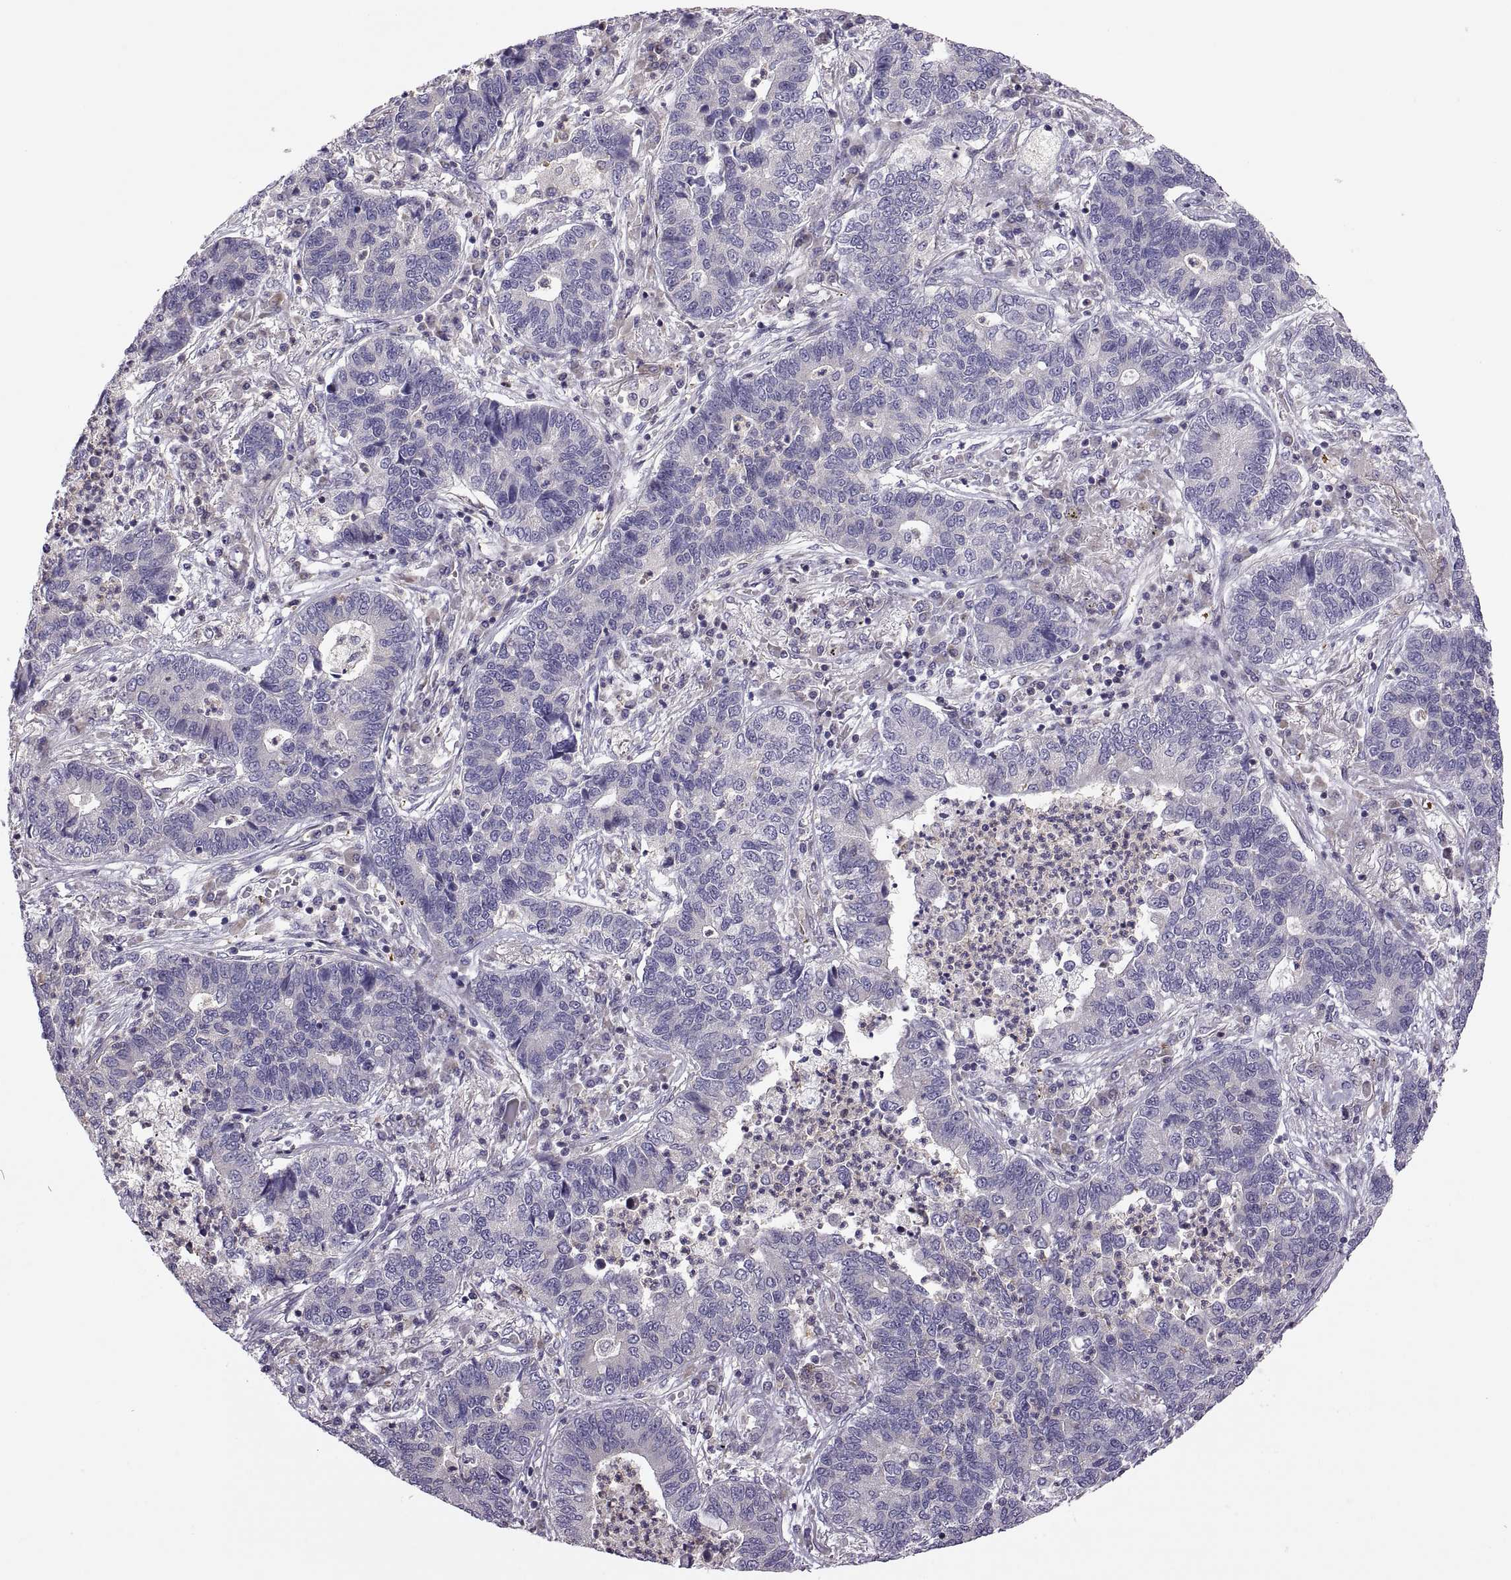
{"staining": {"intensity": "negative", "quantity": "none", "location": "none"}, "tissue": "lung cancer", "cell_type": "Tumor cells", "image_type": "cancer", "snomed": [{"axis": "morphology", "description": "Adenocarcinoma, NOS"}, {"axis": "topography", "description": "Lung"}], "caption": "Adenocarcinoma (lung) stained for a protein using immunohistochemistry shows no positivity tumor cells.", "gene": "SPATA32", "patient": {"sex": "female", "age": 57}}